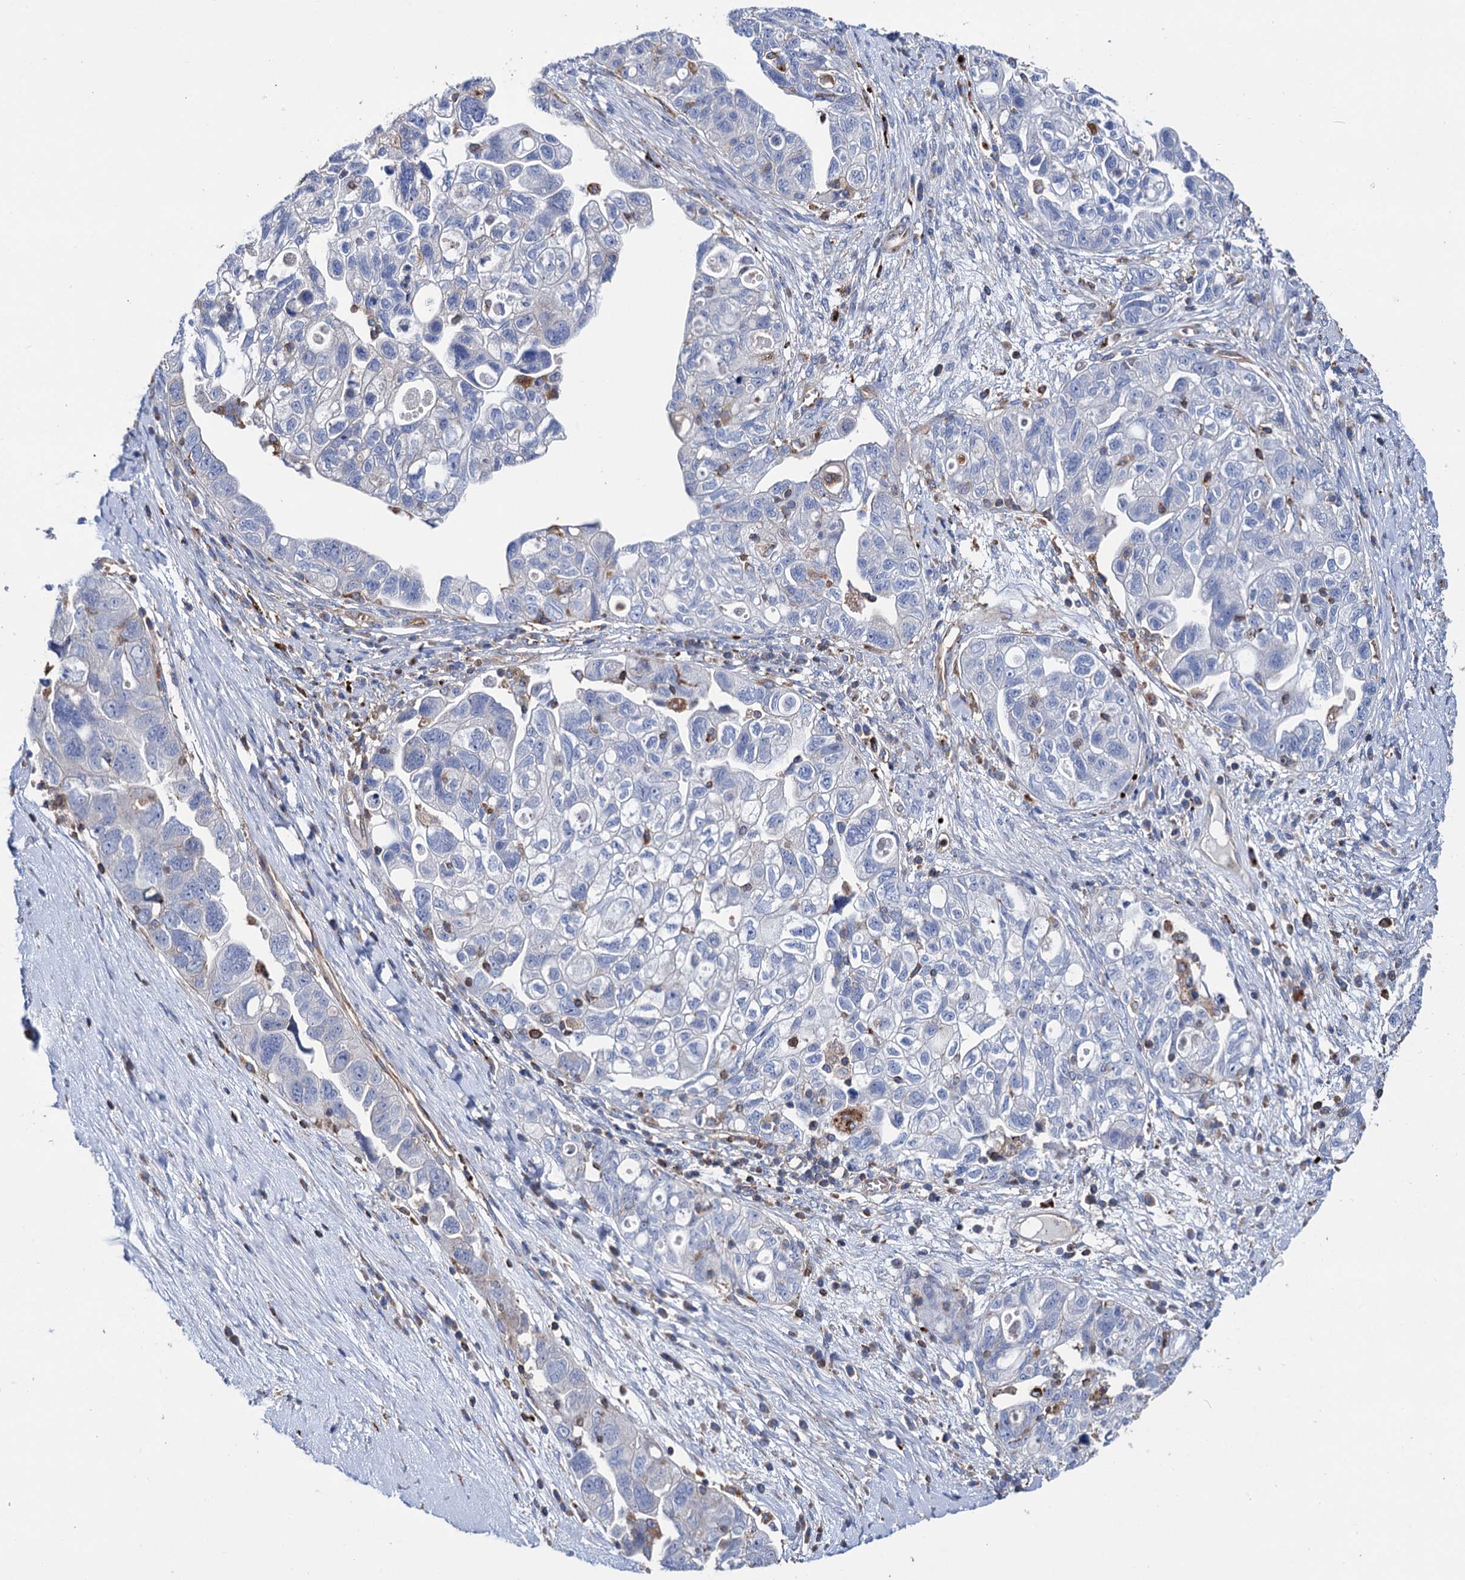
{"staining": {"intensity": "negative", "quantity": "none", "location": "none"}, "tissue": "ovarian cancer", "cell_type": "Tumor cells", "image_type": "cancer", "snomed": [{"axis": "morphology", "description": "Carcinoma, NOS"}, {"axis": "morphology", "description": "Cystadenocarcinoma, serous, NOS"}, {"axis": "topography", "description": "Ovary"}], "caption": "The histopathology image demonstrates no significant positivity in tumor cells of carcinoma (ovarian). The staining is performed using DAB brown chromogen with nuclei counter-stained in using hematoxylin.", "gene": "SCPEP1", "patient": {"sex": "female", "age": 69}}